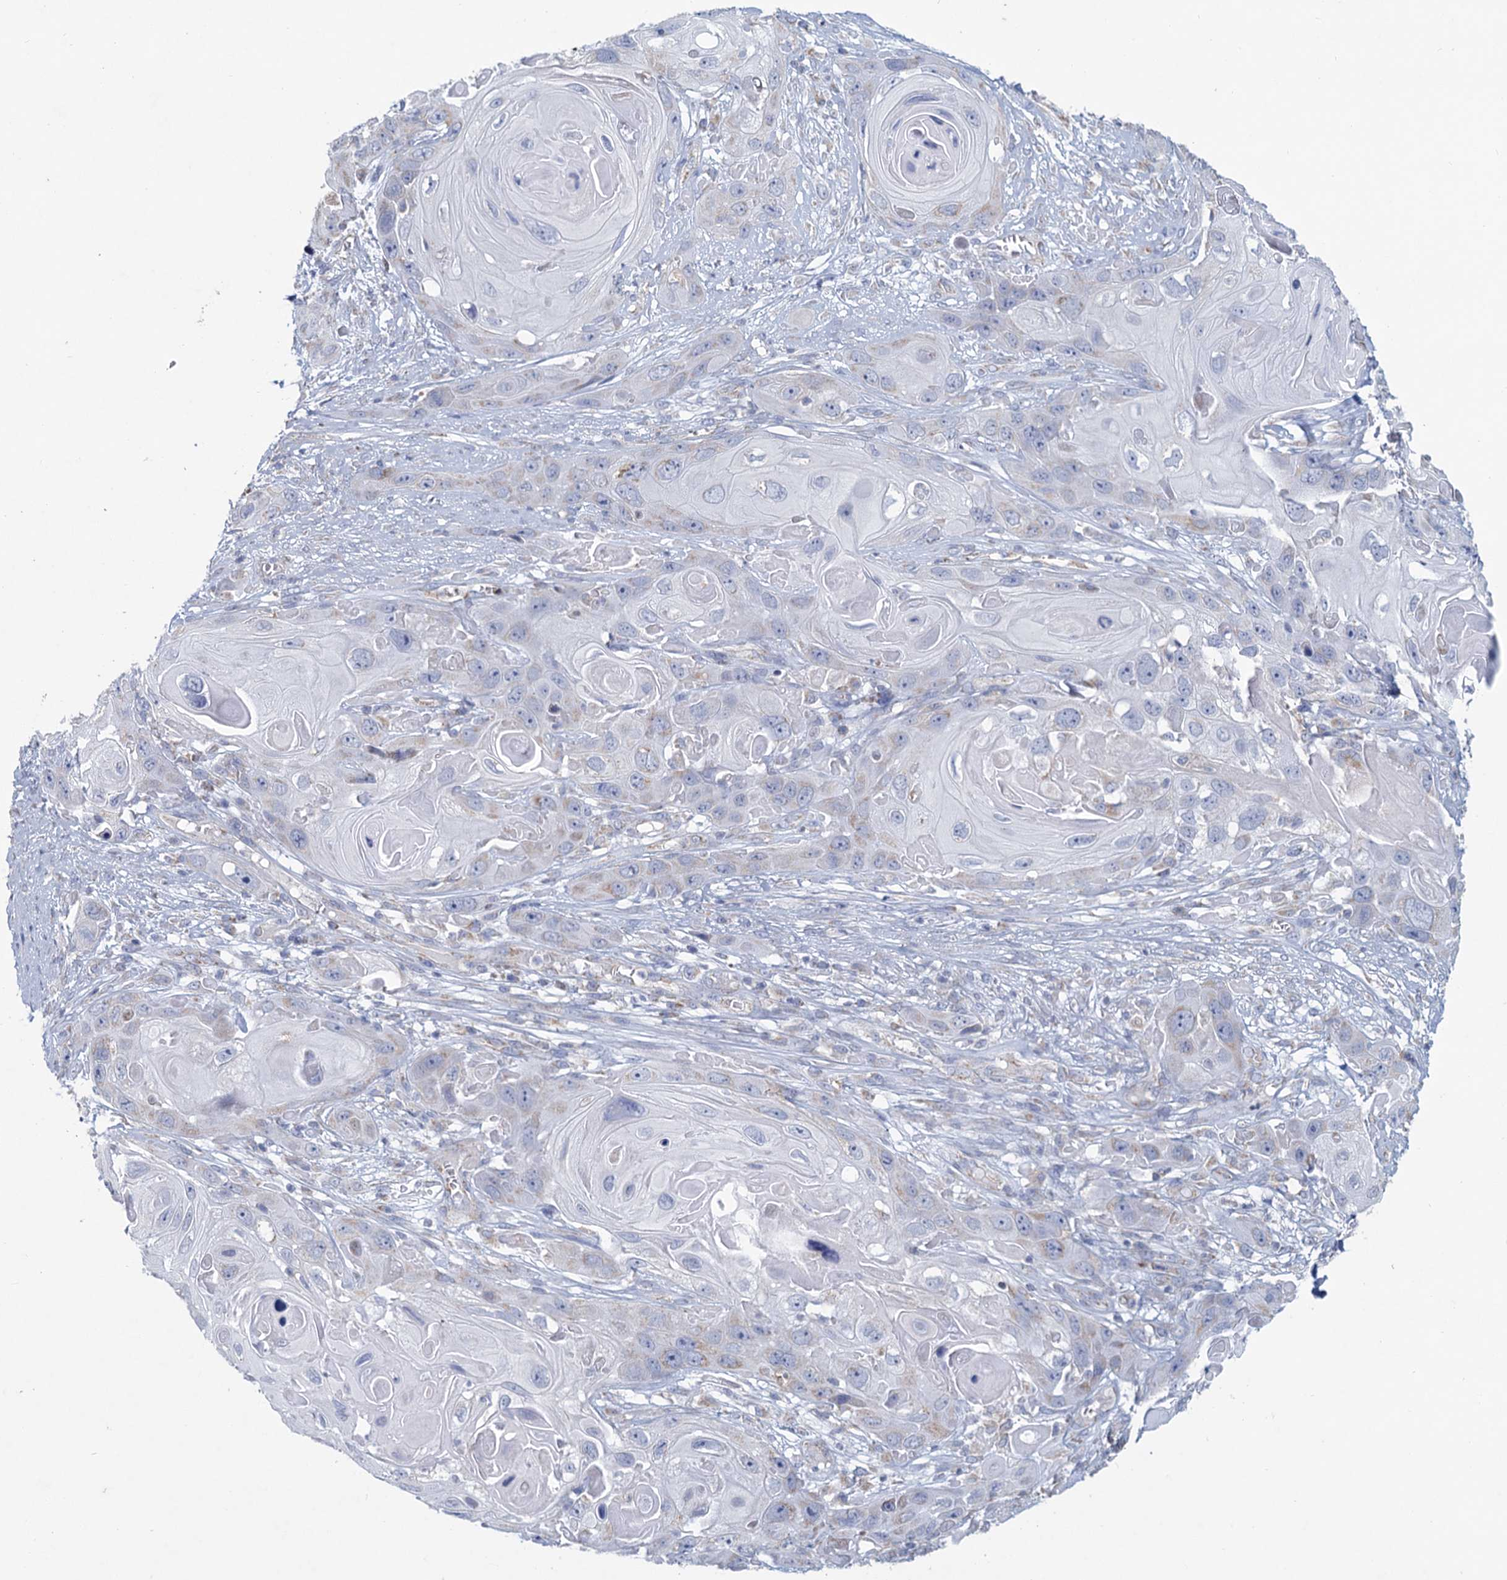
{"staining": {"intensity": "negative", "quantity": "none", "location": "none"}, "tissue": "skin cancer", "cell_type": "Tumor cells", "image_type": "cancer", "snomed": [{"axis": "morphology", "description": "Squamous cell carcinoma, NOS"}, {"axis": "topography", "description": "Skin"}], "caption": "Immunohistochemistry histopathology image of neoplastic tissue: skin squamous cell carcinoma stained with DAB (3,3'-diaminobenzidine) displays no significant protein positivity in tumor cells.", "gene": "NDUFC2", "patient": {"sex": "male", "age": 55}}